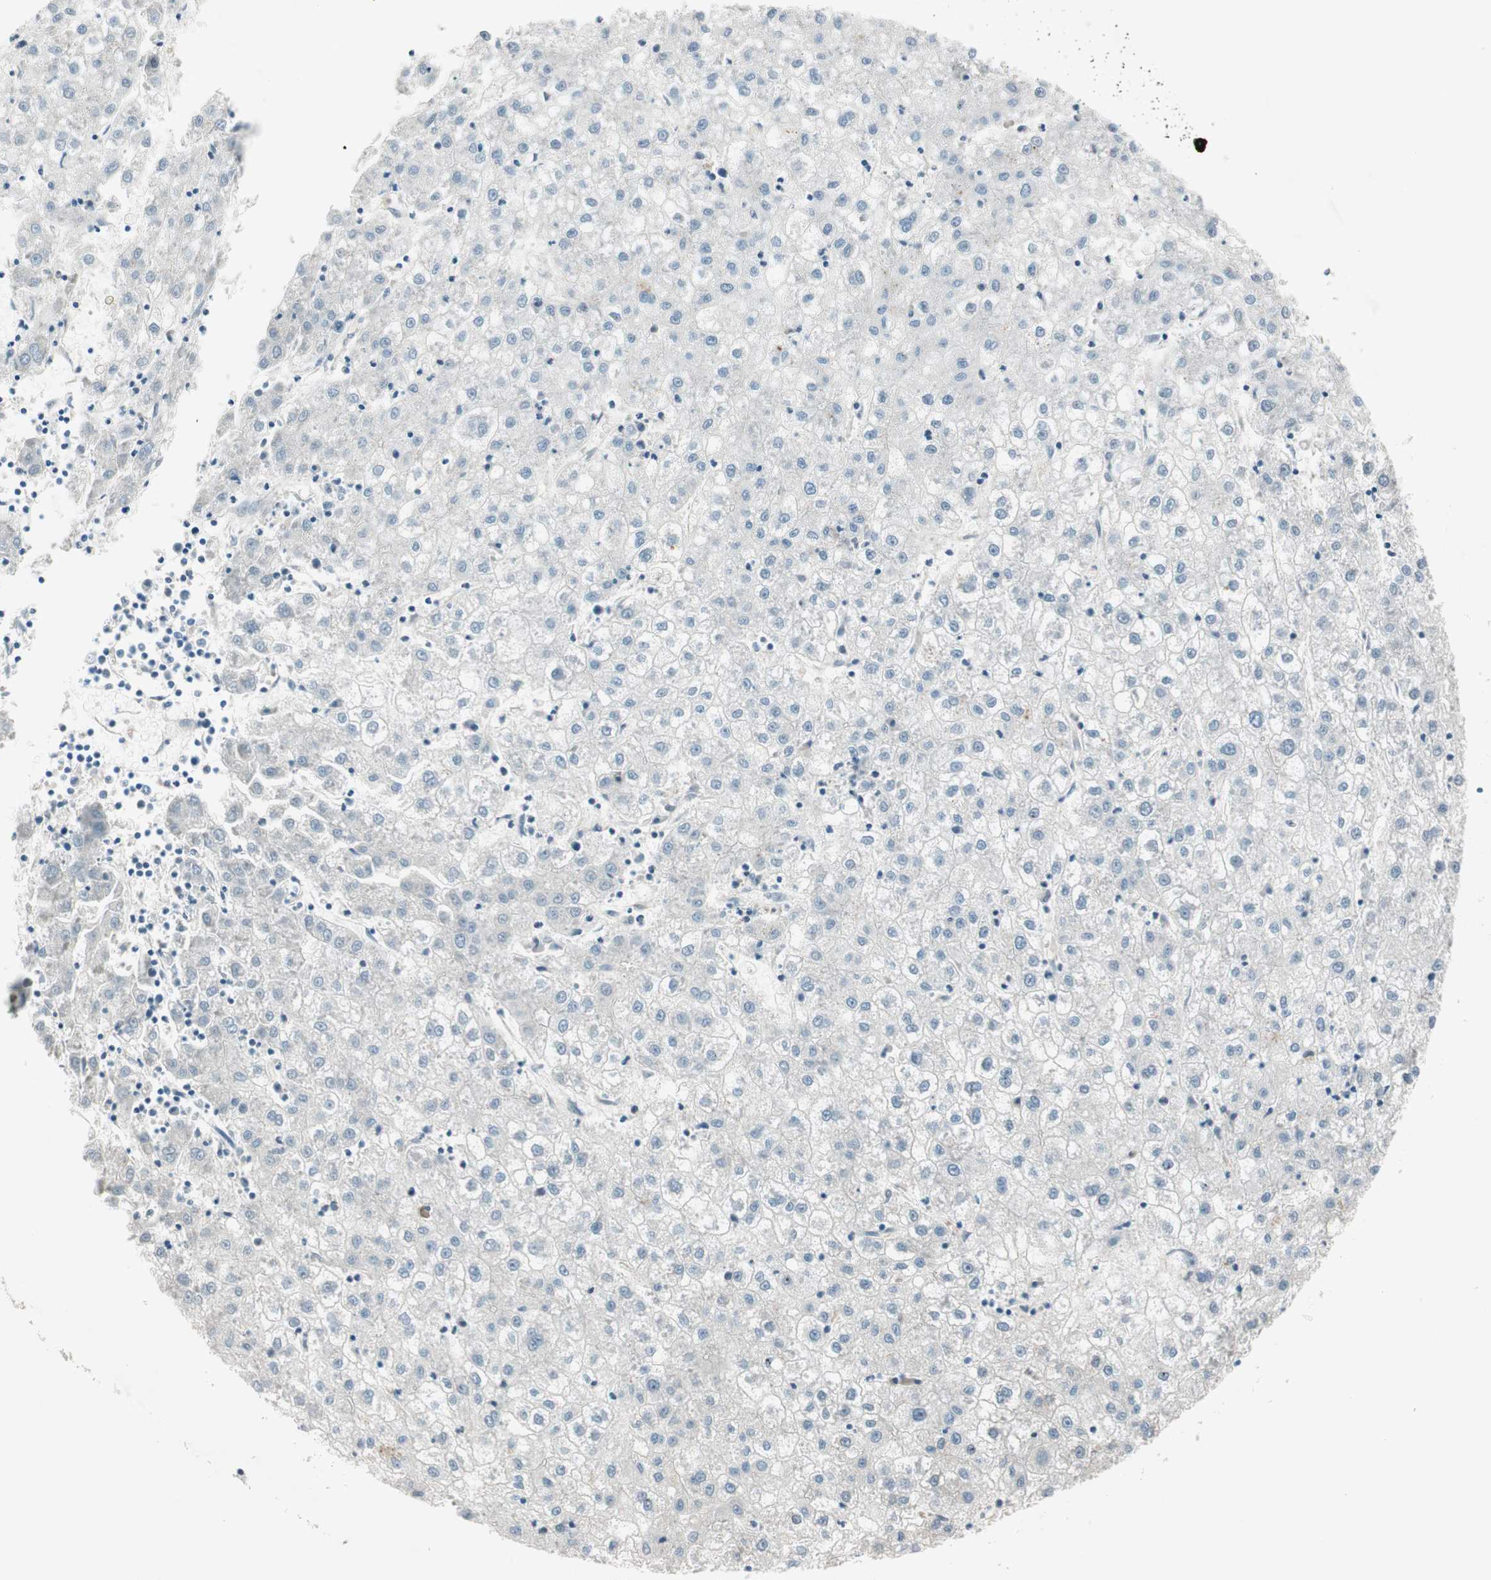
{"staining": {"intensity": "negative", "quantity": "none", "location": "none"}, "tissue": "liver cancer", "cell_type": "Tumor cells", "image_type": "cancer", "snomed": [{"axis": "morphology", "description": "Carcinoma, Hepatocellular, NOS"}, {"axis": "topography", "description": "Liver"}], "caption": "This is an IHC photomicrograph of liver cancer (hepatocellular carcinoma). There is no staining in tumor cells.", "gene": "CGRRF1", "patient": {"sex": "male", "age": 72}}